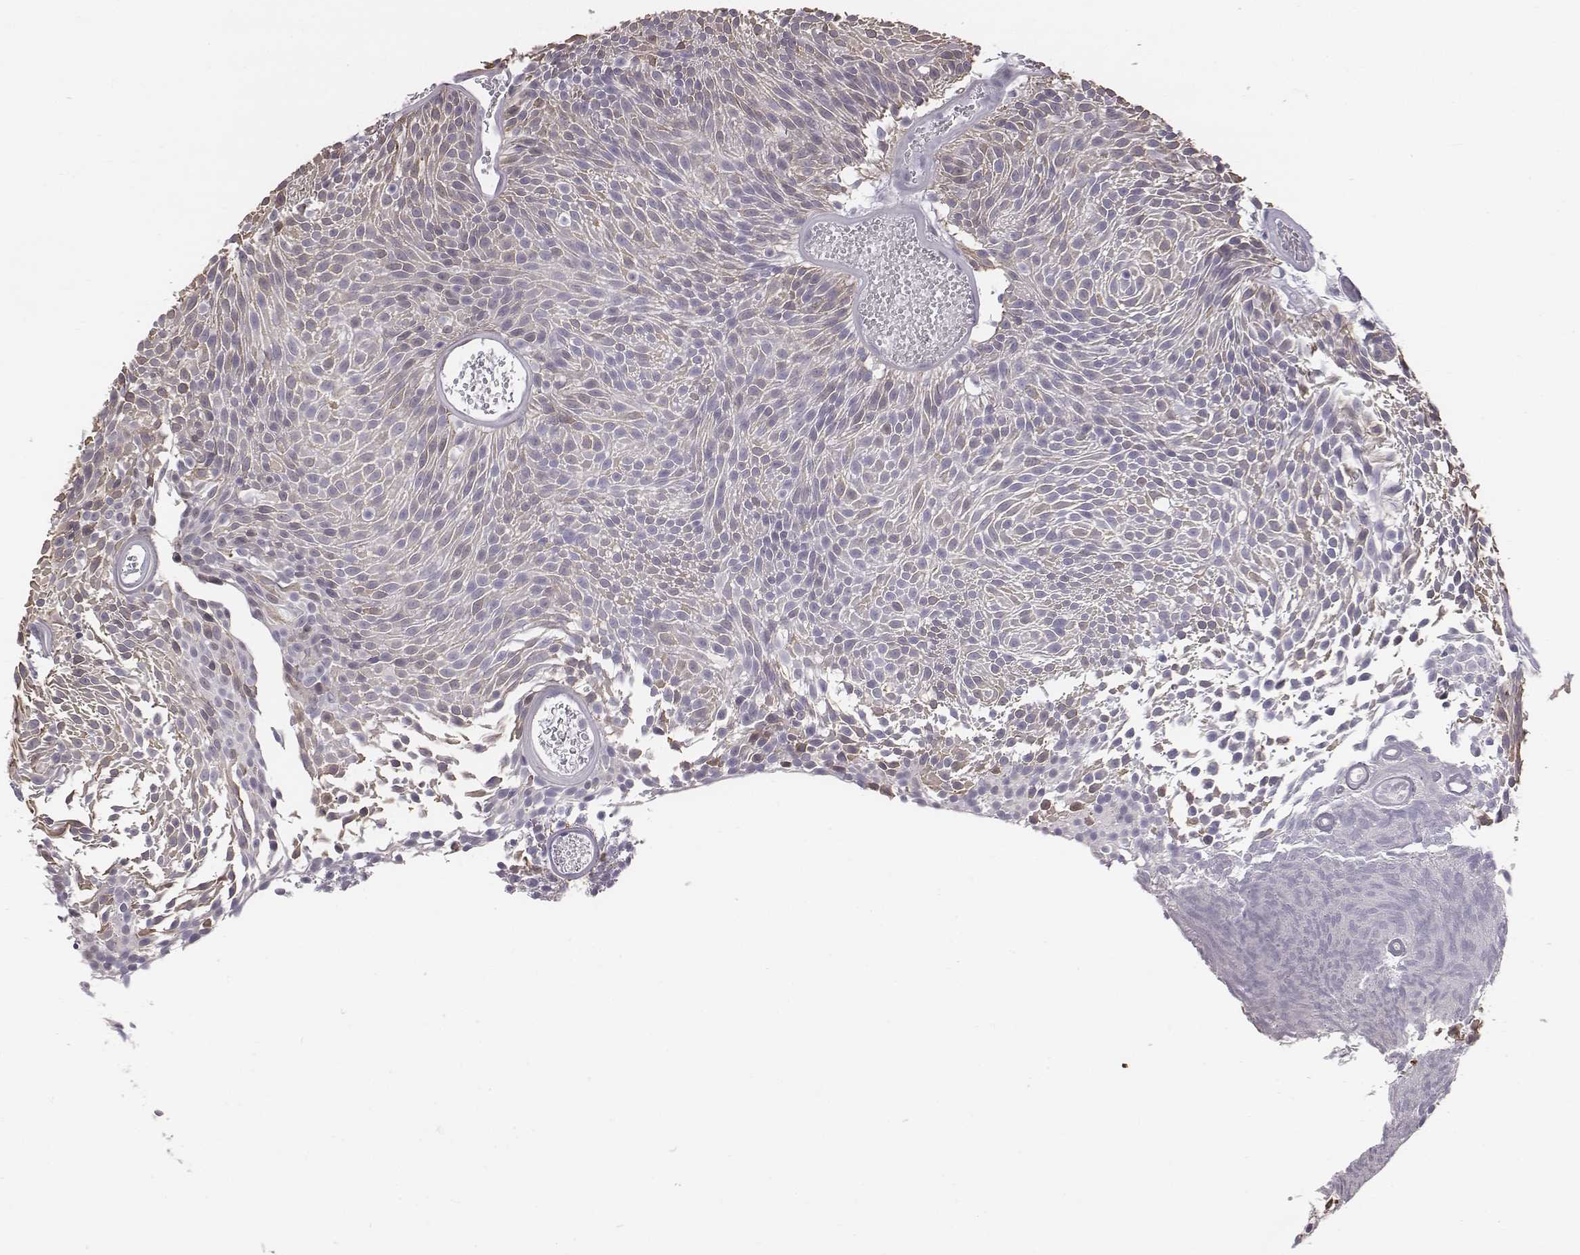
{"staining": {"intensity": "weak", "quantity": "<25%", "location": "cytoplasmic/membranous"}, "tissue": "urothelial cancer", "cell_type": "Tumor cells", "image_type": "cancer", "snomed": [{"axis": "morphology", "description": "Urothelial carcinoma, Low grade"}, {"axis": "topography", "description": "Urinary bladder"}], "caption": "This is an immunohistochemistry (IHC) image of human urothelial cancer. There is no staining in tumor cells.", "gene": "C6orf58", "patient": {"sex": "male", "age": 77}}